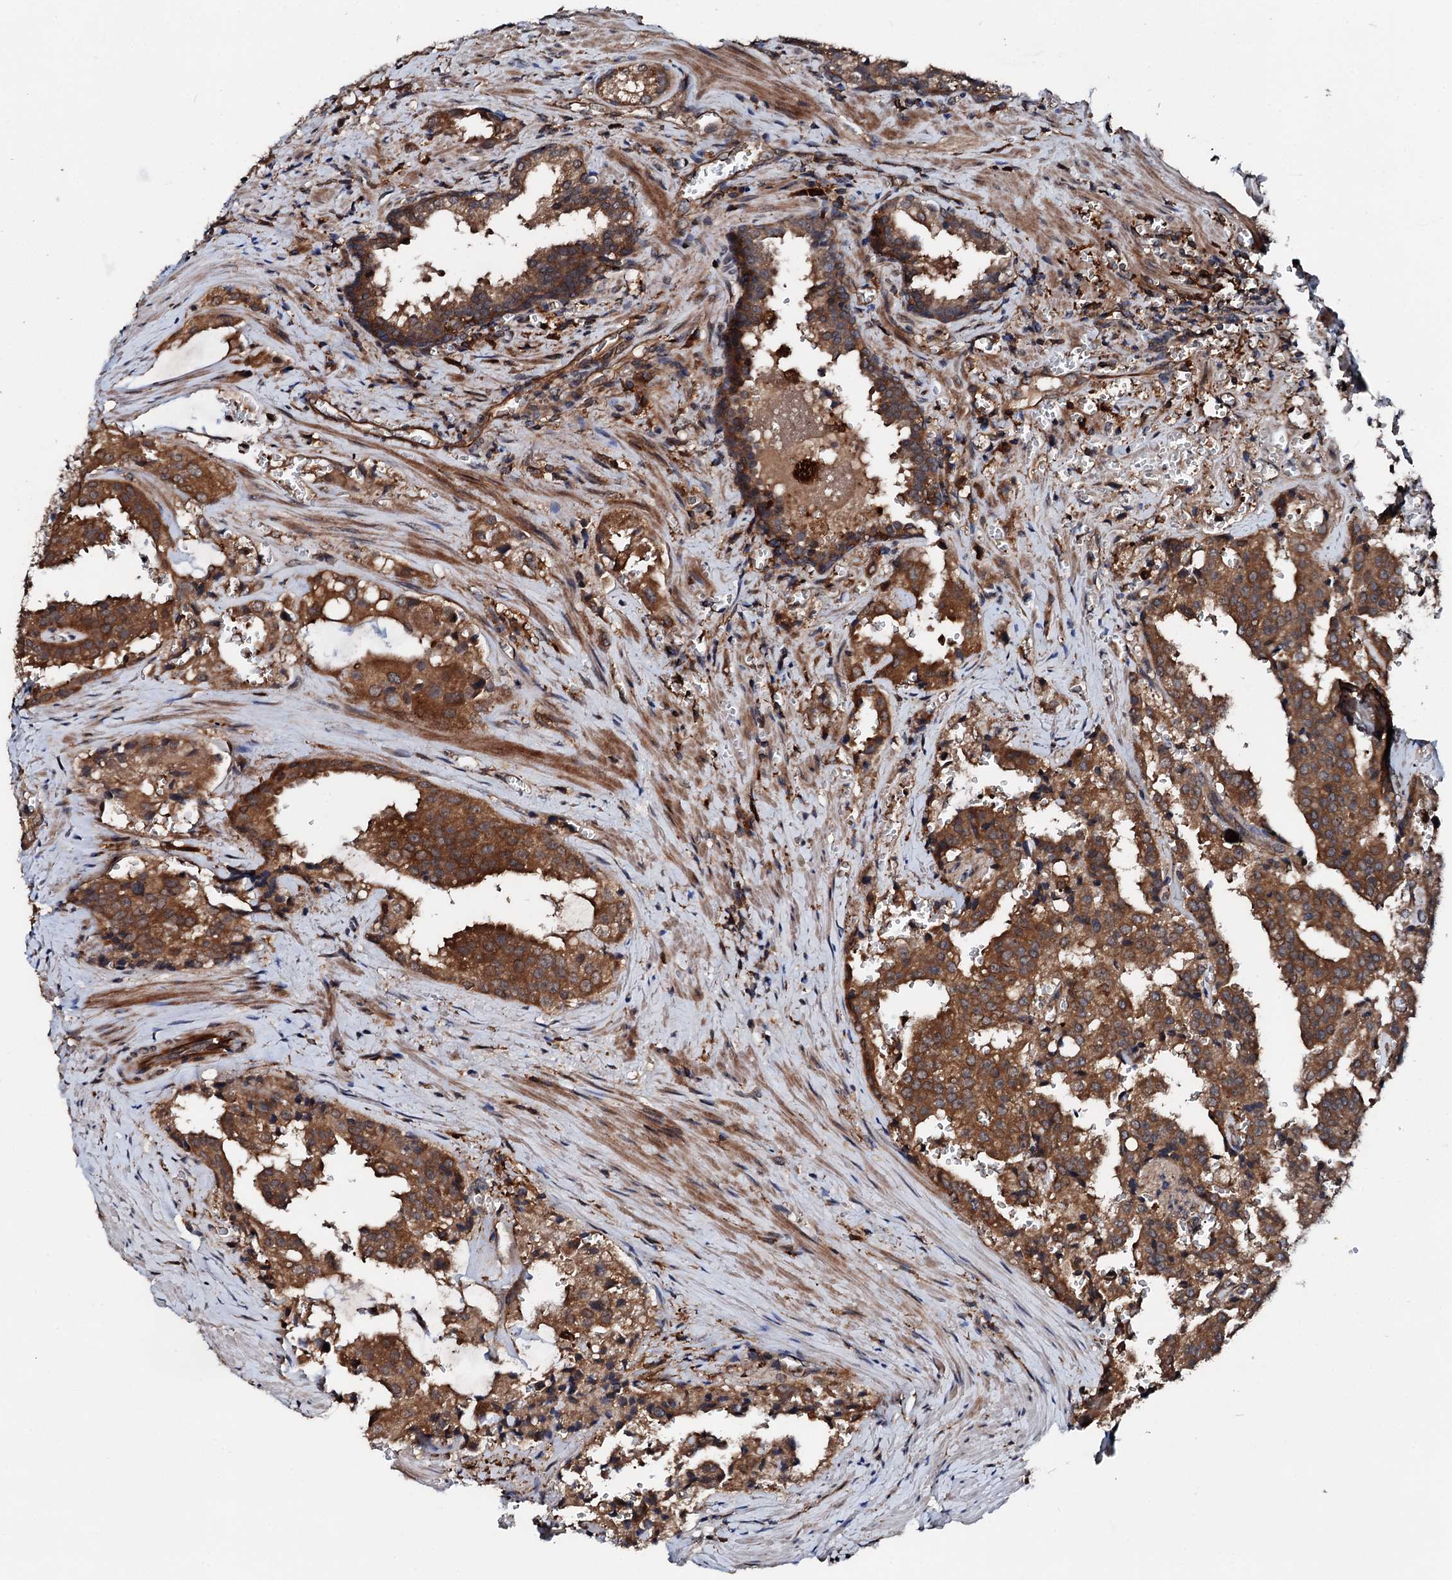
{"staining": {"intensity": "strong", "quantity": "25%-75%", "location": "cytoplasmic/membranous"}, "tissue": "prostate cancer", "cell_type": "Tumor cells", "image_type": "cancer", "snomed": [{"axis": "morphology", "description": "Adenocarcinoma, High grade"}, {"axis": "topography", "description": "Prostate"}], "caption": "Prostate high-grade adenocarcinoma tissue exhibits strong cytoplasmic/membranous expression in approximately 25%-75% of tumor cells, visualized by immunohistochemistry.", "gene": "FGD4", "patient": {"sex": "male", "age": 68}}